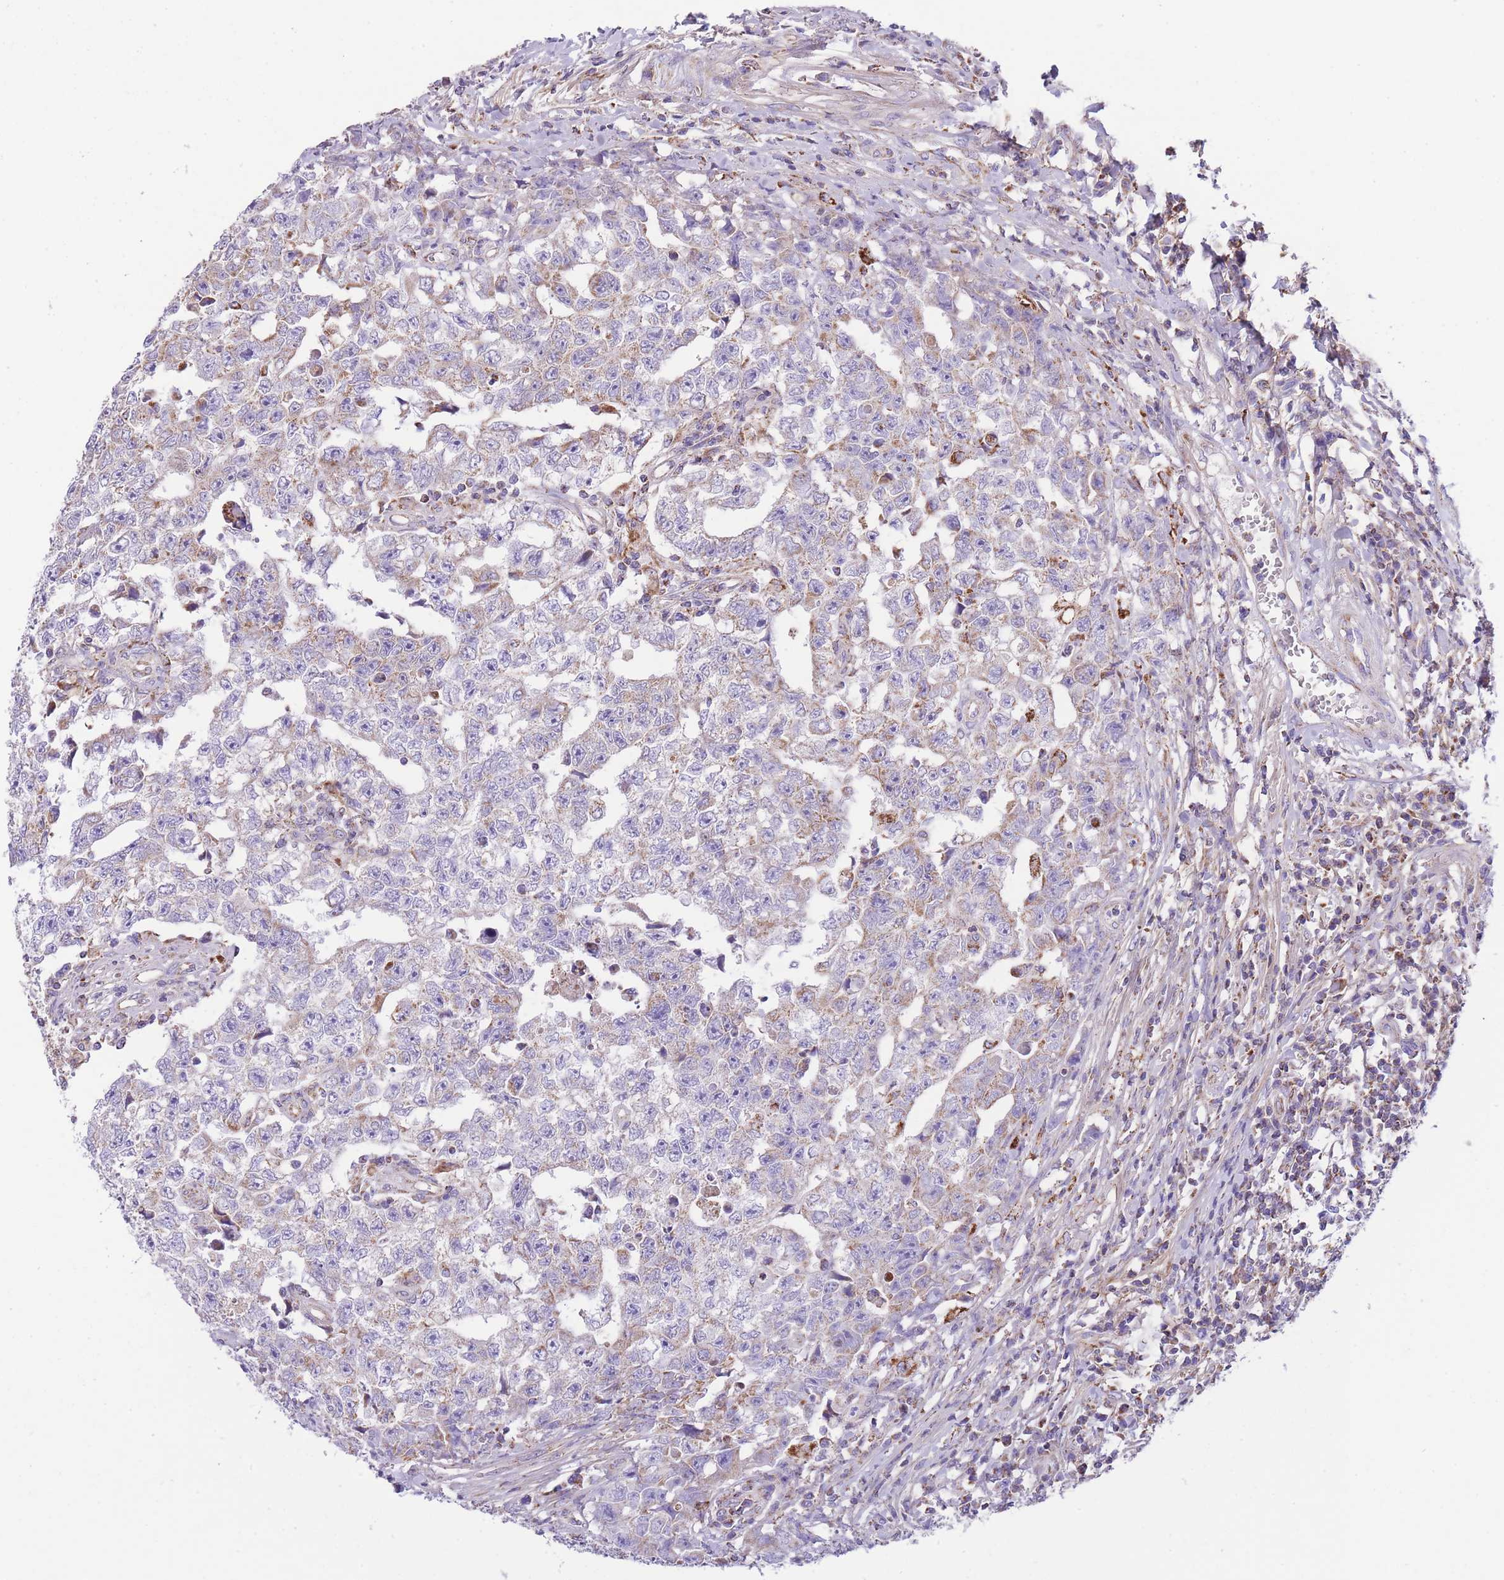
{"staining": {"intensity": "negative", "quantity": "none", "location": "none"}, "tissue": "testis cancer", "cell_type": "Tumor cells", "image_type": "cancer", "snomed": [{"axis": "morphology", "description": "Carcinoma, Embryonal, NOS"}, {"axis": "topography", "description": "Testis"}], "caption": "IHC micrograph of human testis cancer (embryonal carcinoma) stained for a protein (brown), which demonstrates no staining in tumor cells.", "gene": "ST3GAL3", "patient": {"sex": "male", "age": 25}}